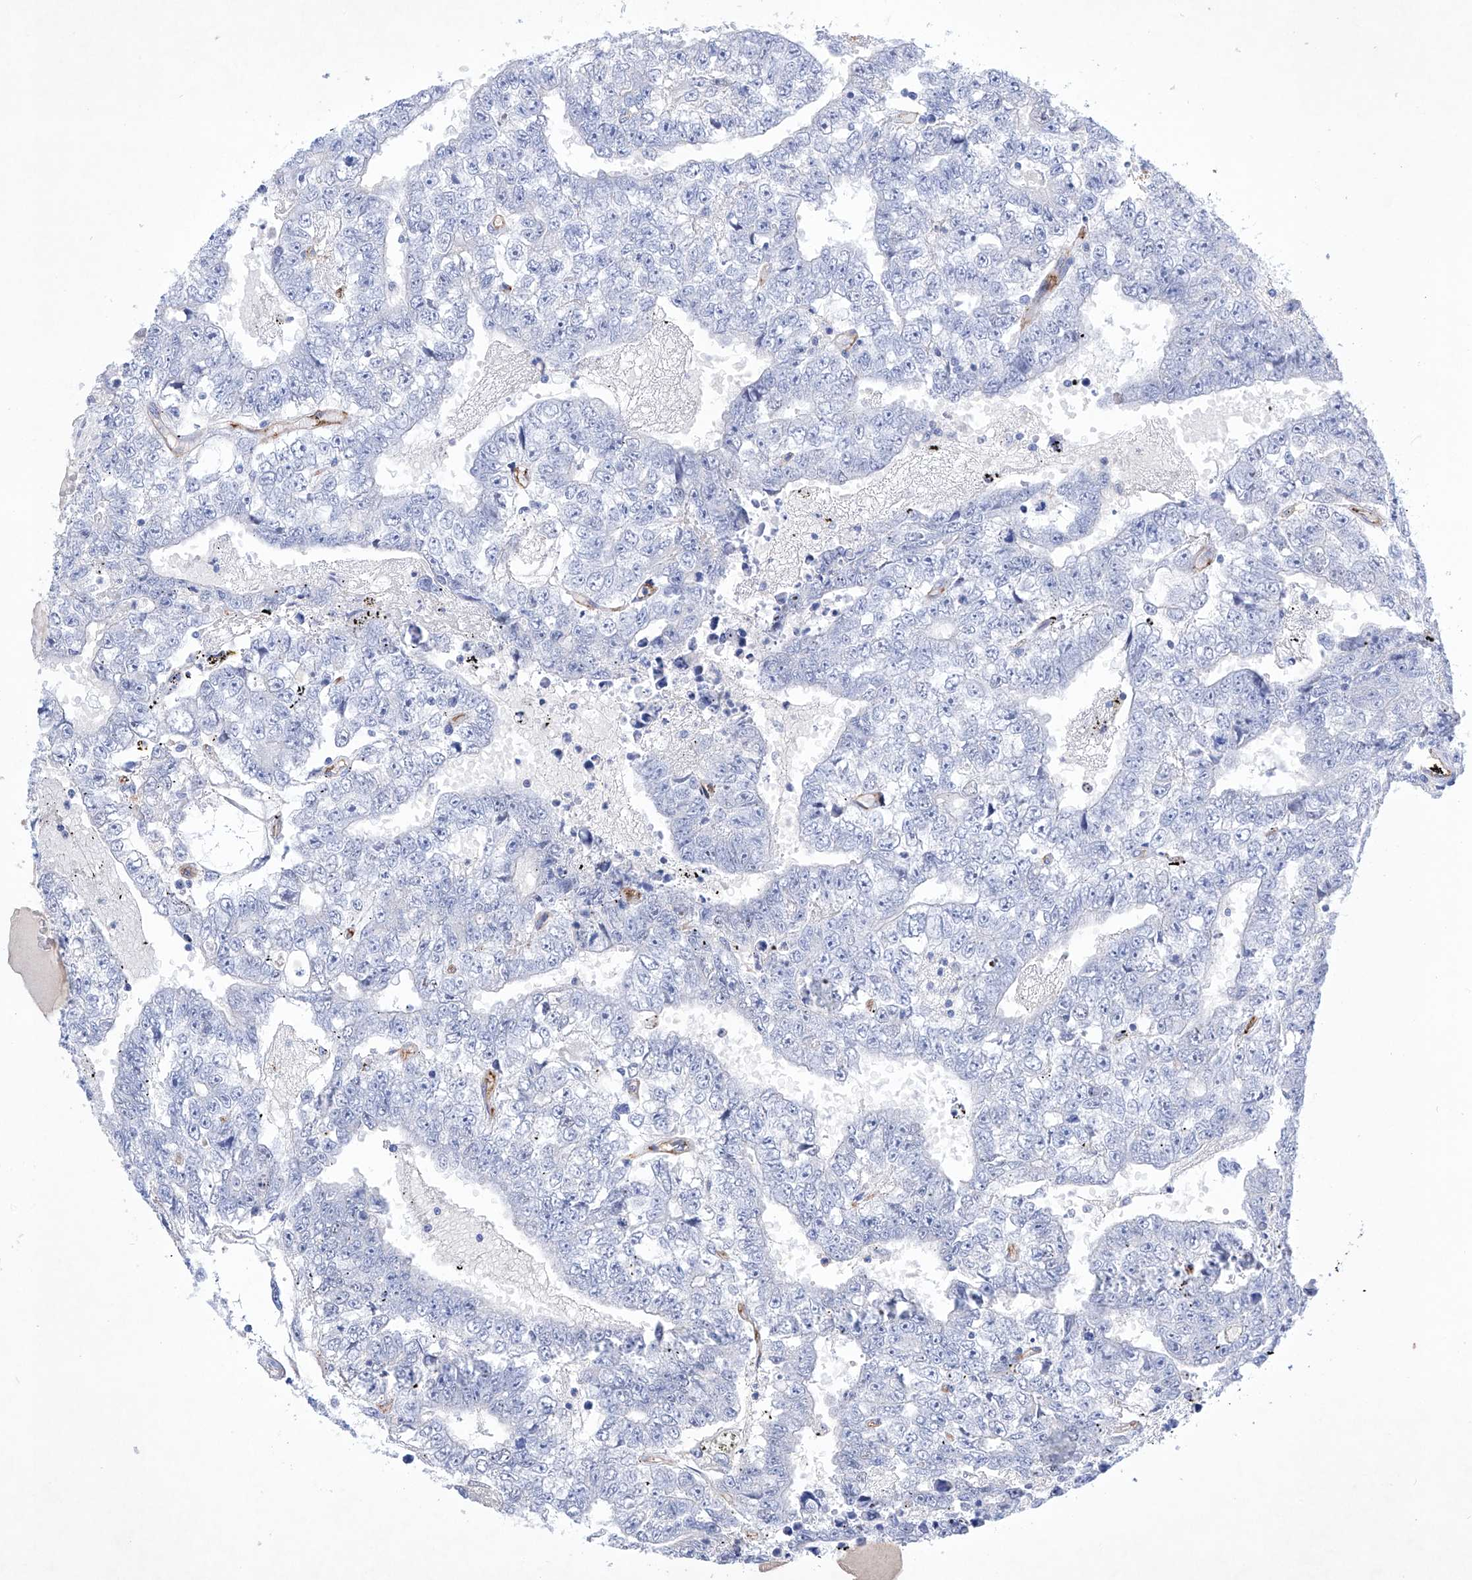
{"staining": {"intensity": "negative", "quantity": "none", "location": "none"}, "tissue": "testis cancer", "cell_type": "Tumor cells", "image_type": "cancer", "snomed": [{"axis": "morphology", "description": "Carcinoma, Embryonal, NOS"}, {"axis": "topography", "description": "Testis"}], "caption": "Immunohistochemistry of testis embryonal carcinoma exhibits no staining in tumor cells.", "gene": "ETV7", "patient": {"sex": "male", "age": 25}}